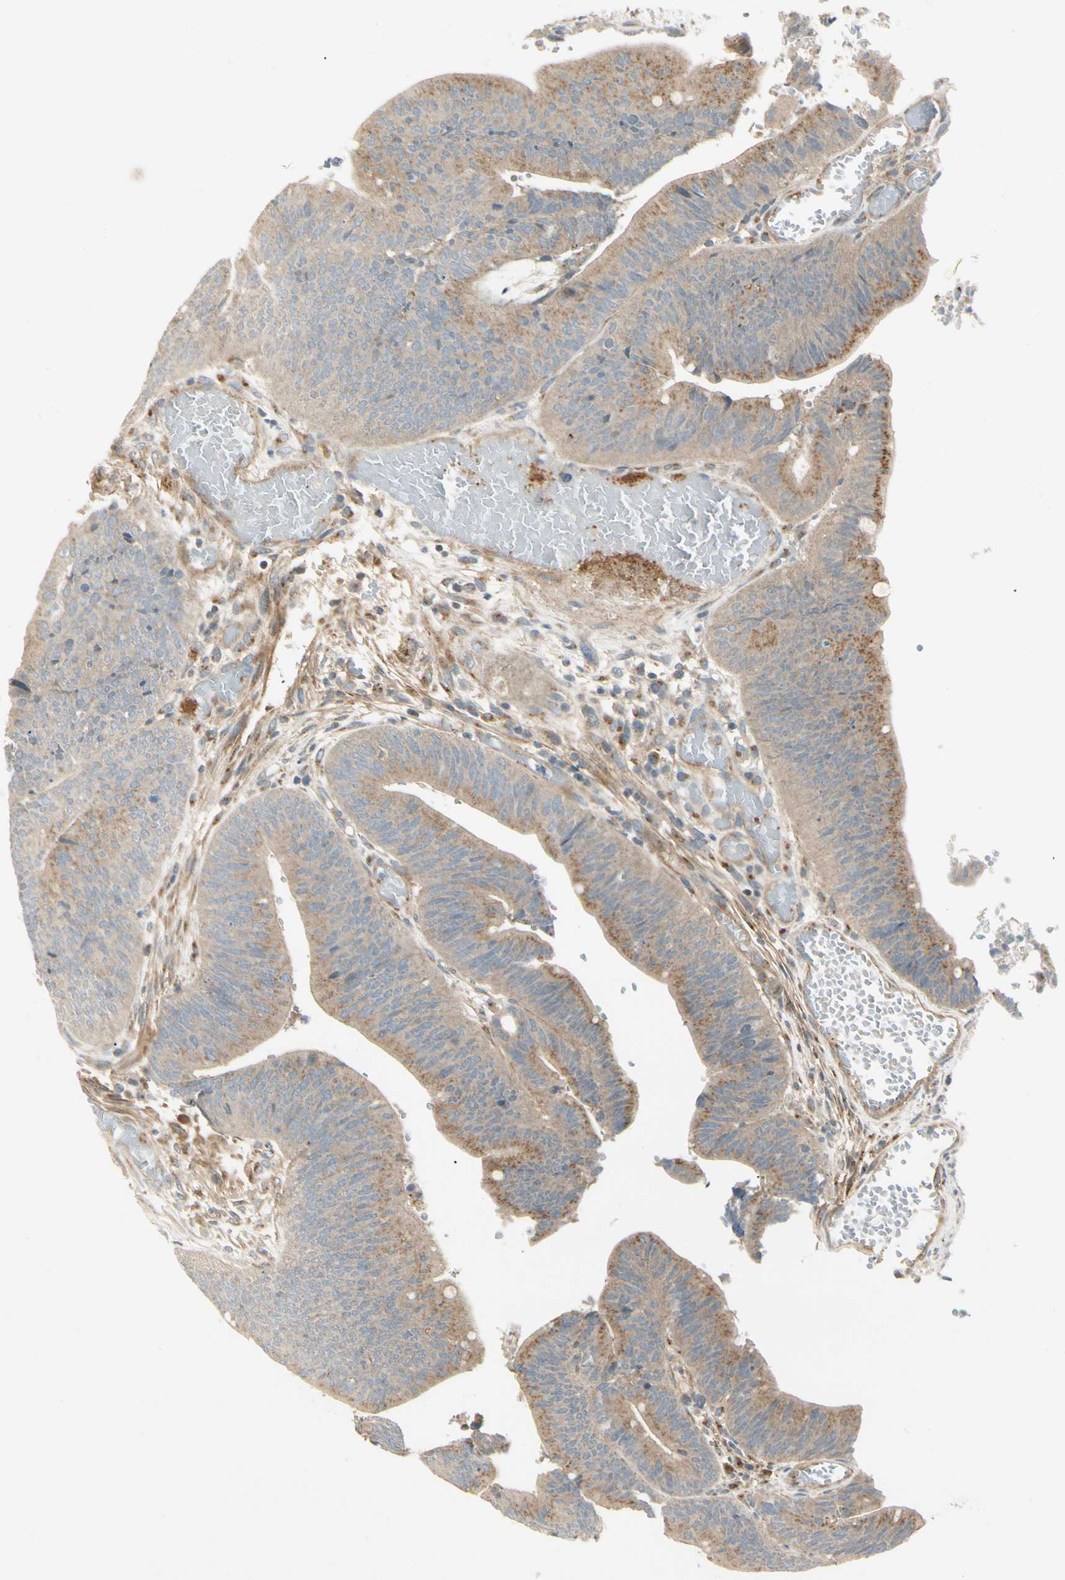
{"staining": {"intensity": "moderate", "quantity": ">75%", "location": "cytoplasmic/membranous"}, "tissue": "colorectal cancer", "cell_type": "Tumor cells", "image_type": "cancer", "snomed": [{"axis": "morphology", "description": "Adenocarcinoma, NOS"}, {"axis": "topography", "description": "Rectum"}], "caption": "The image reveals staining of adenocarcinoma (colorectal), revealing moderate cytoplasmic/membranous protein staining (brown color) within tumor cells.", "gene": "ABCA3", "patient": {"sex": "female", "age": 66}}